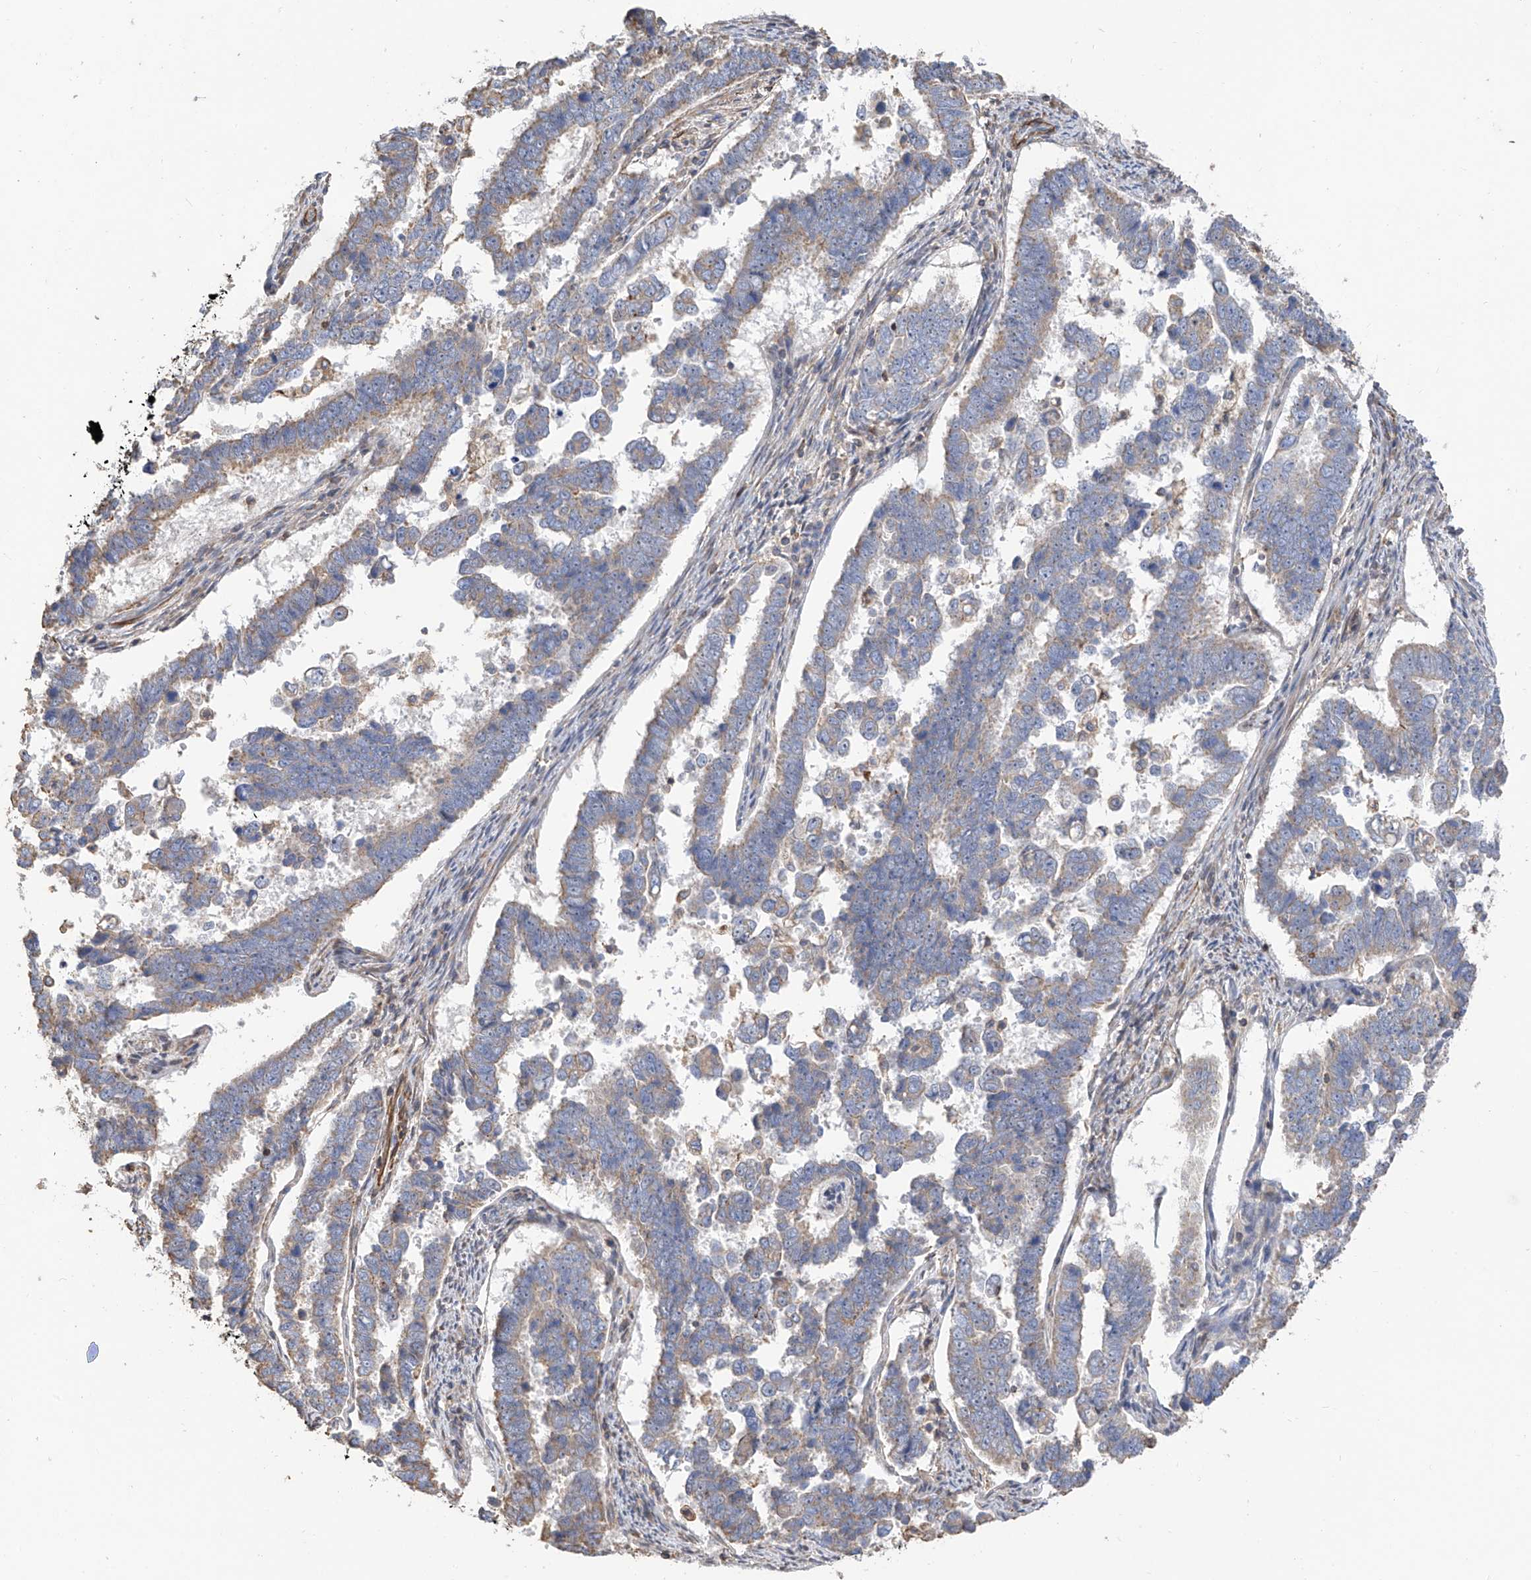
{"staining": {"intensity": "weak", "quantity": "<25%", "location": "cytoplasmic/membranous"}, "tissue": "endometrial cancer", "cell_type": "Tumor cells", "image_type": "cancer", "snomed": [{"axis": "morphology", "description": "Adenocarcinoma, NOS"}, {"axis": "topography", "description": "Endometrium"}], "caption": "IHC image of human endometrial adenocarcinoma stained for a protein (brown), which displays no staining in tumor cells.", "gene": "SLC43A3", "patient": {"sex": "female", "age": 75}}